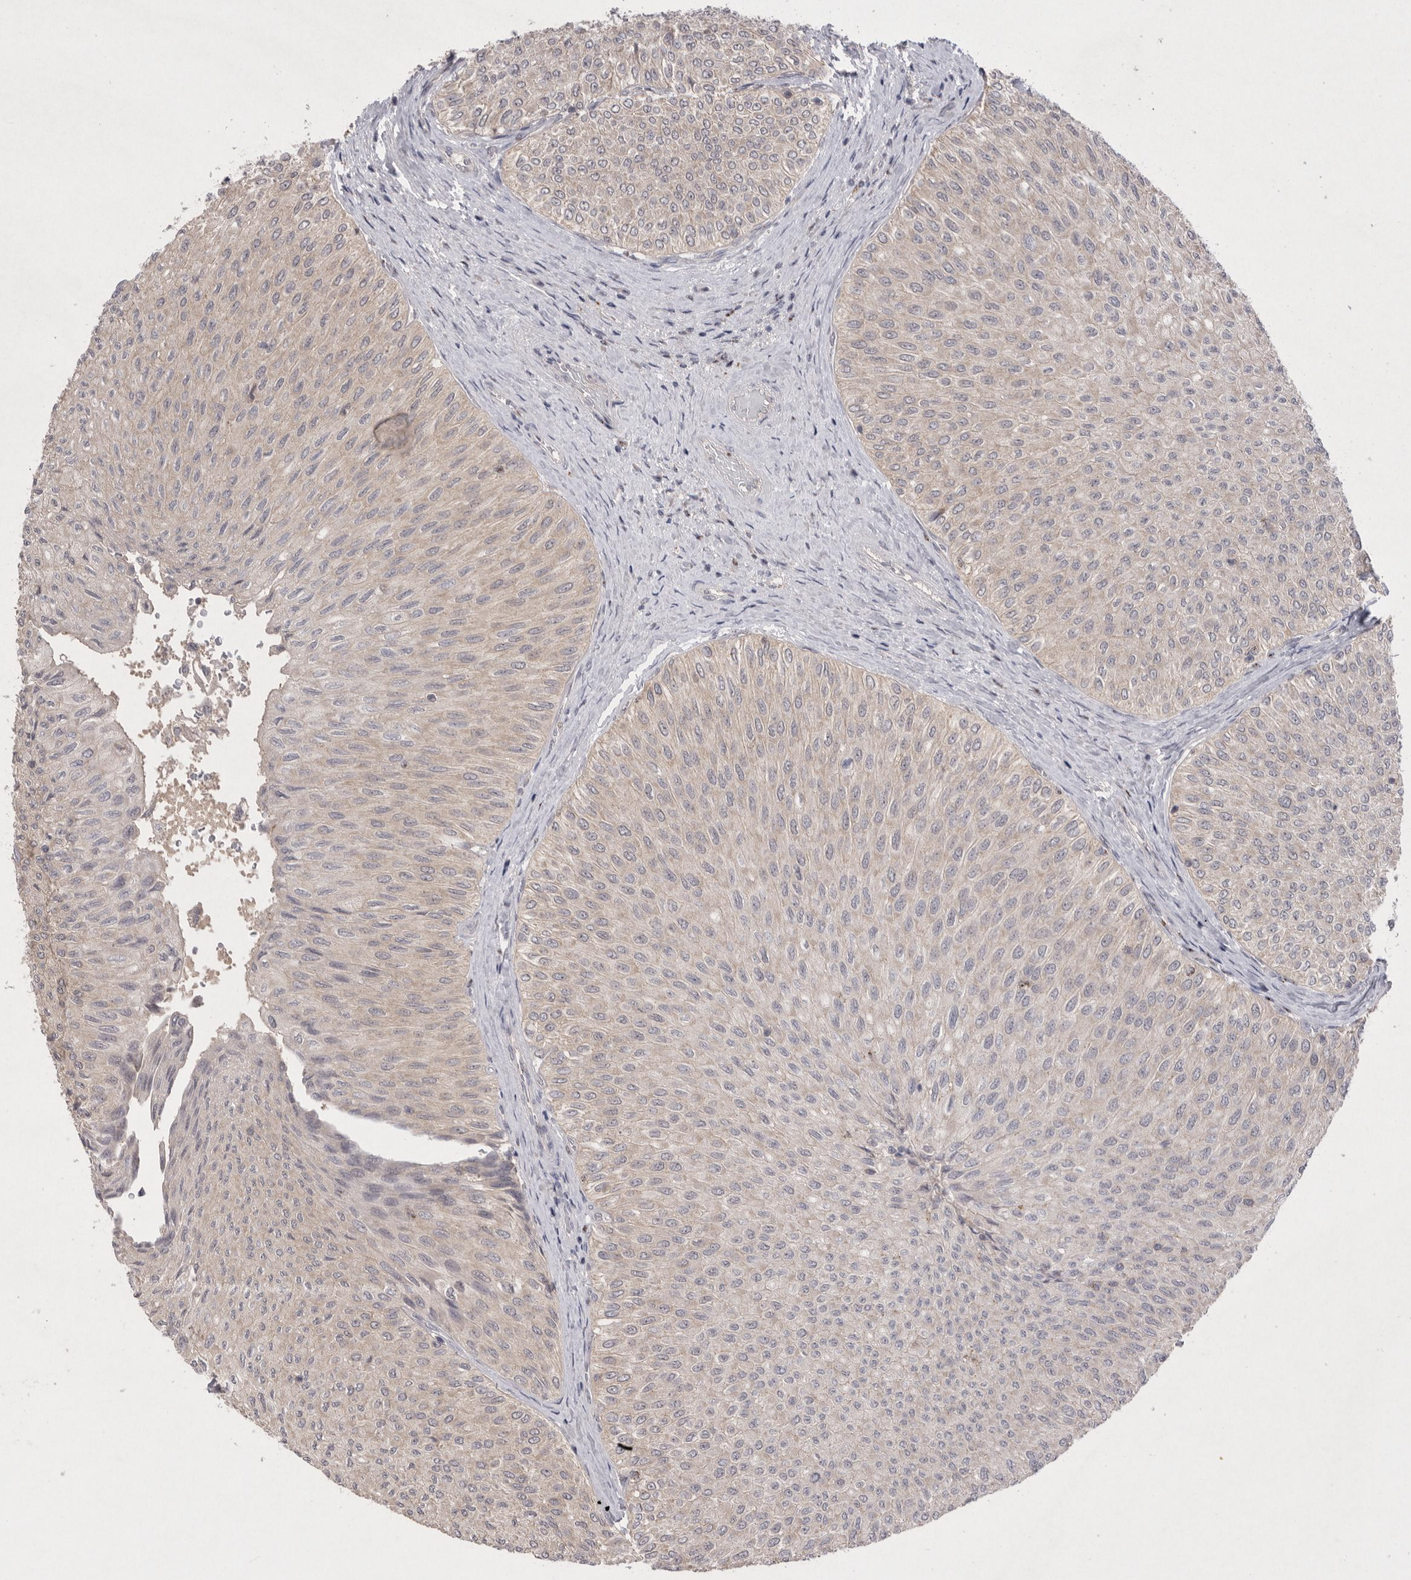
{"staining": {"intensity": "negative", "quantity": "none", "location": "none"}, "tissue": "urothelial cancer", "cell_type": "Tumor cells", "image_type": "cancer", "snomed": [{"axis": "morphology", "description": "Urothelial carcinoma, Low grade"}, {"axis": "topography", "description": "Urinary bladder"}], "caption": "DAB immunohistochemical staining of human urothelial cancer reveals no significant positivity in tumor cells.", "gene": "HUS1", "patient": {"sex": "male", "age": 78}}